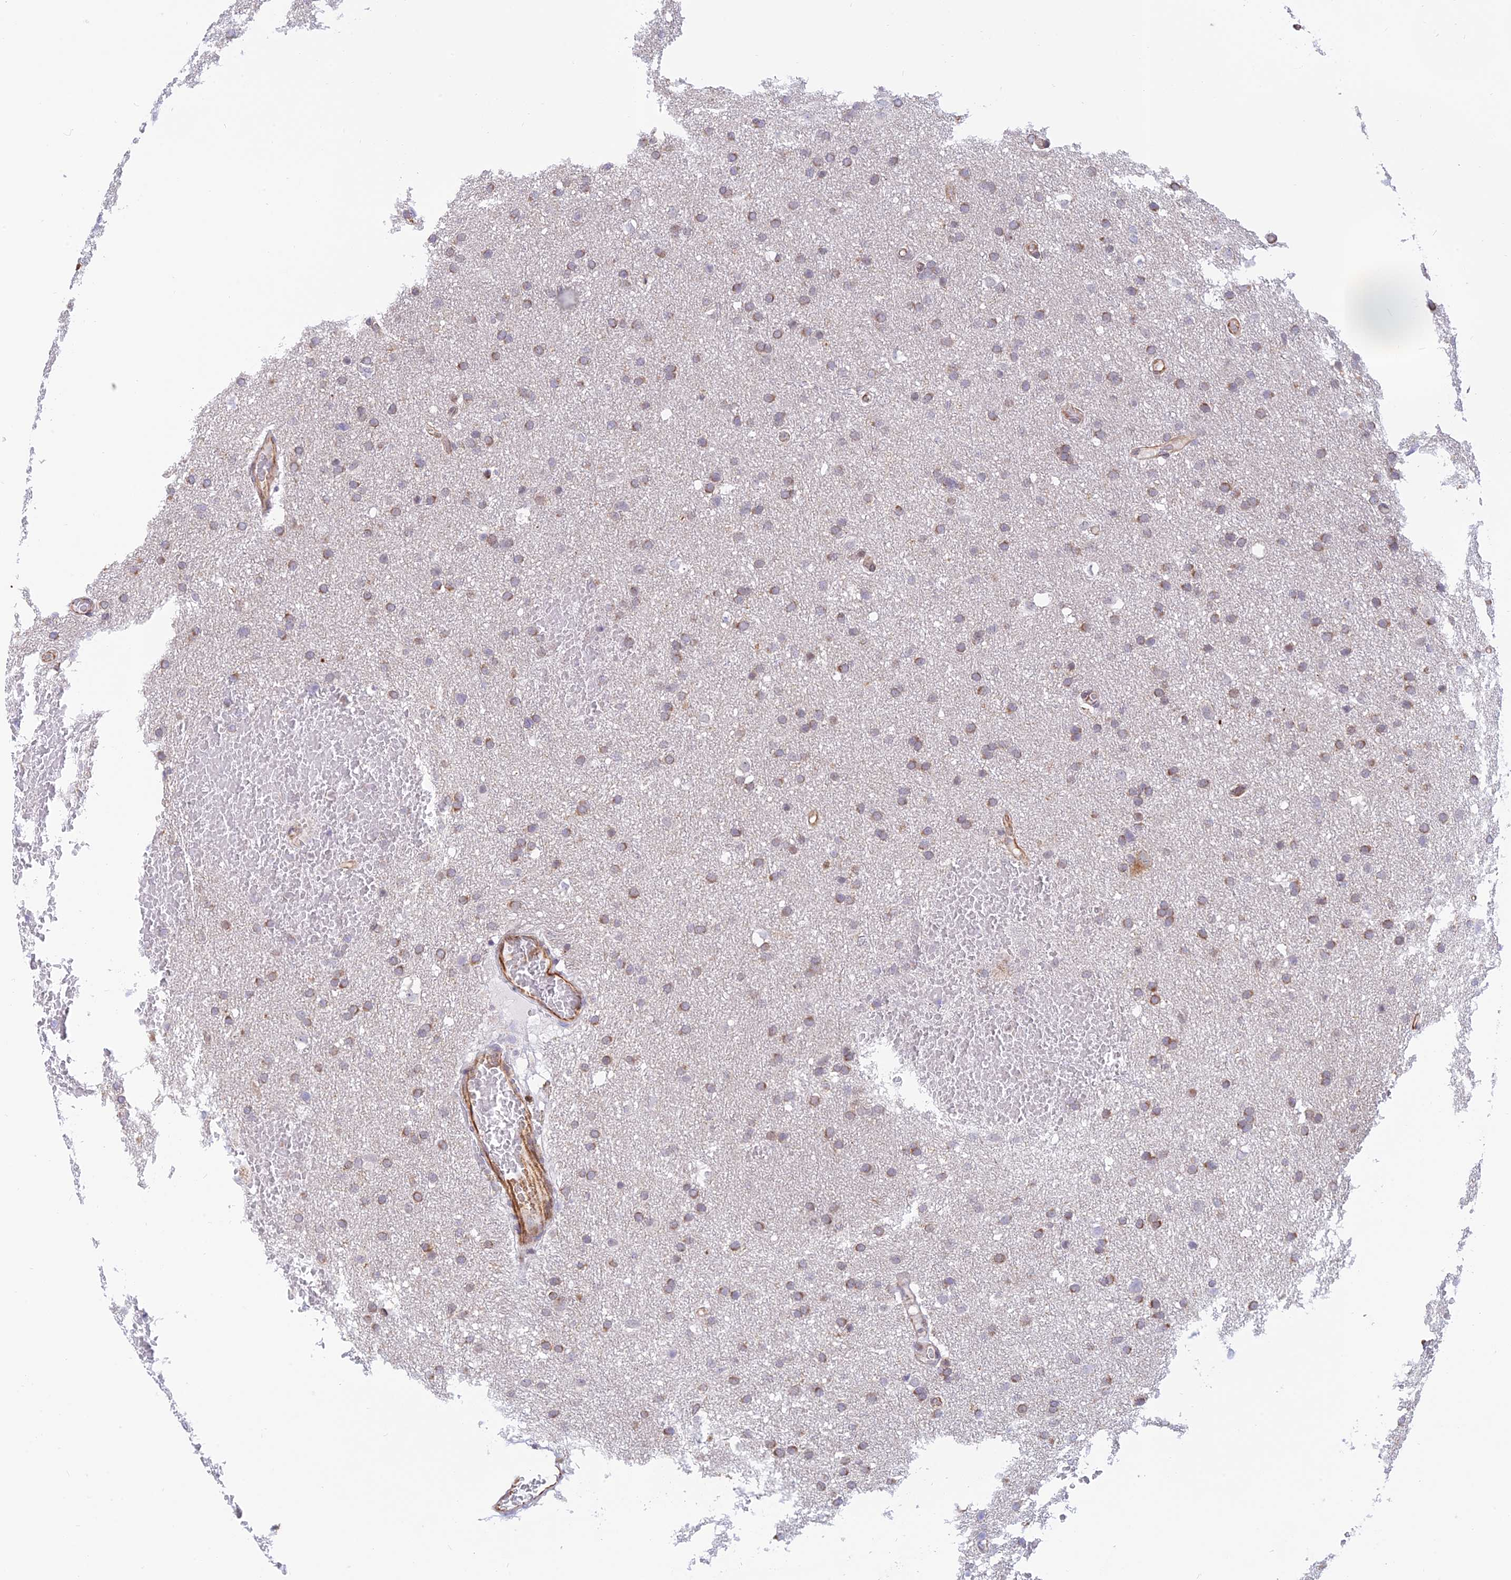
{"staining": {"intensity": "moderate", "quantity": "25%-75%", "location": "cytoplasmic/membranous"}, "tissue": "glioma", "cell_type": "Tumor cells", "image_type": "cancer", "snomed": [{"axis": "morphology", "description": "Glioma, malignant, High grade"}, {"axis": "topography", "description": "Cerebral cortex"}], "caption": "The immunohistochemical stain shows moderate cytoplasmic/membranous expression in tumor cells of glioma tissue.", "gene": "PAGR1", "patient": {"sex": "female", "age": 36}}